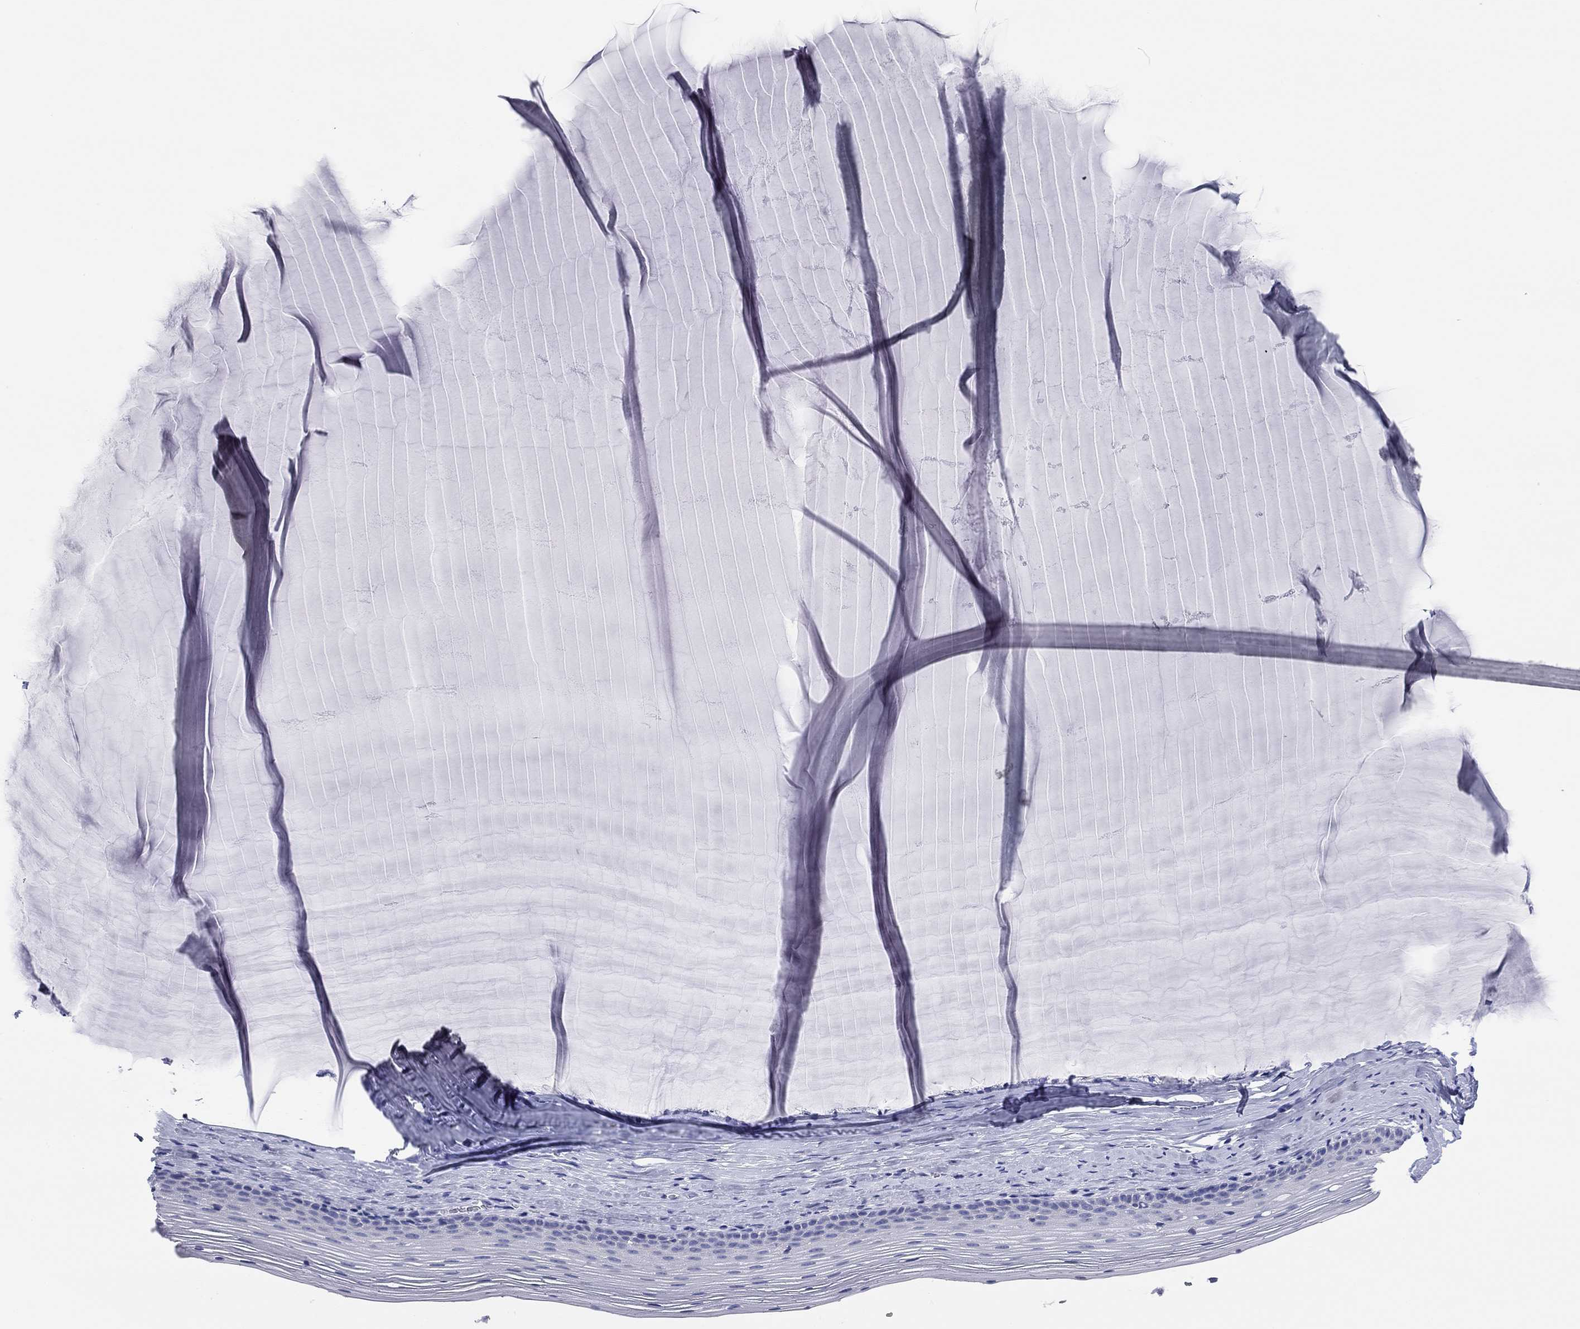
{"staining": {"intensity": "negative", "quantity": "none", "location": "none"}, "tissue": "cervix", "cell_type": "Glandular cells", "image_type": "normal", "snomed": [{"axis": "morphology", "description": "Normal tissue, NOS"}, {"axis": "topography", "description": "Cervix"}], "caption": "The IHC photomicrograph has no significant positivity in glandular cells of cervix. The staining was performed using DAB to visualize the protein expression in brown, while the nuclei were stained in blue with hematoxylin (Magnification: 20x).", "gene": "ENSG00000269035", "patient": {"sex": "female", "age": 40}}